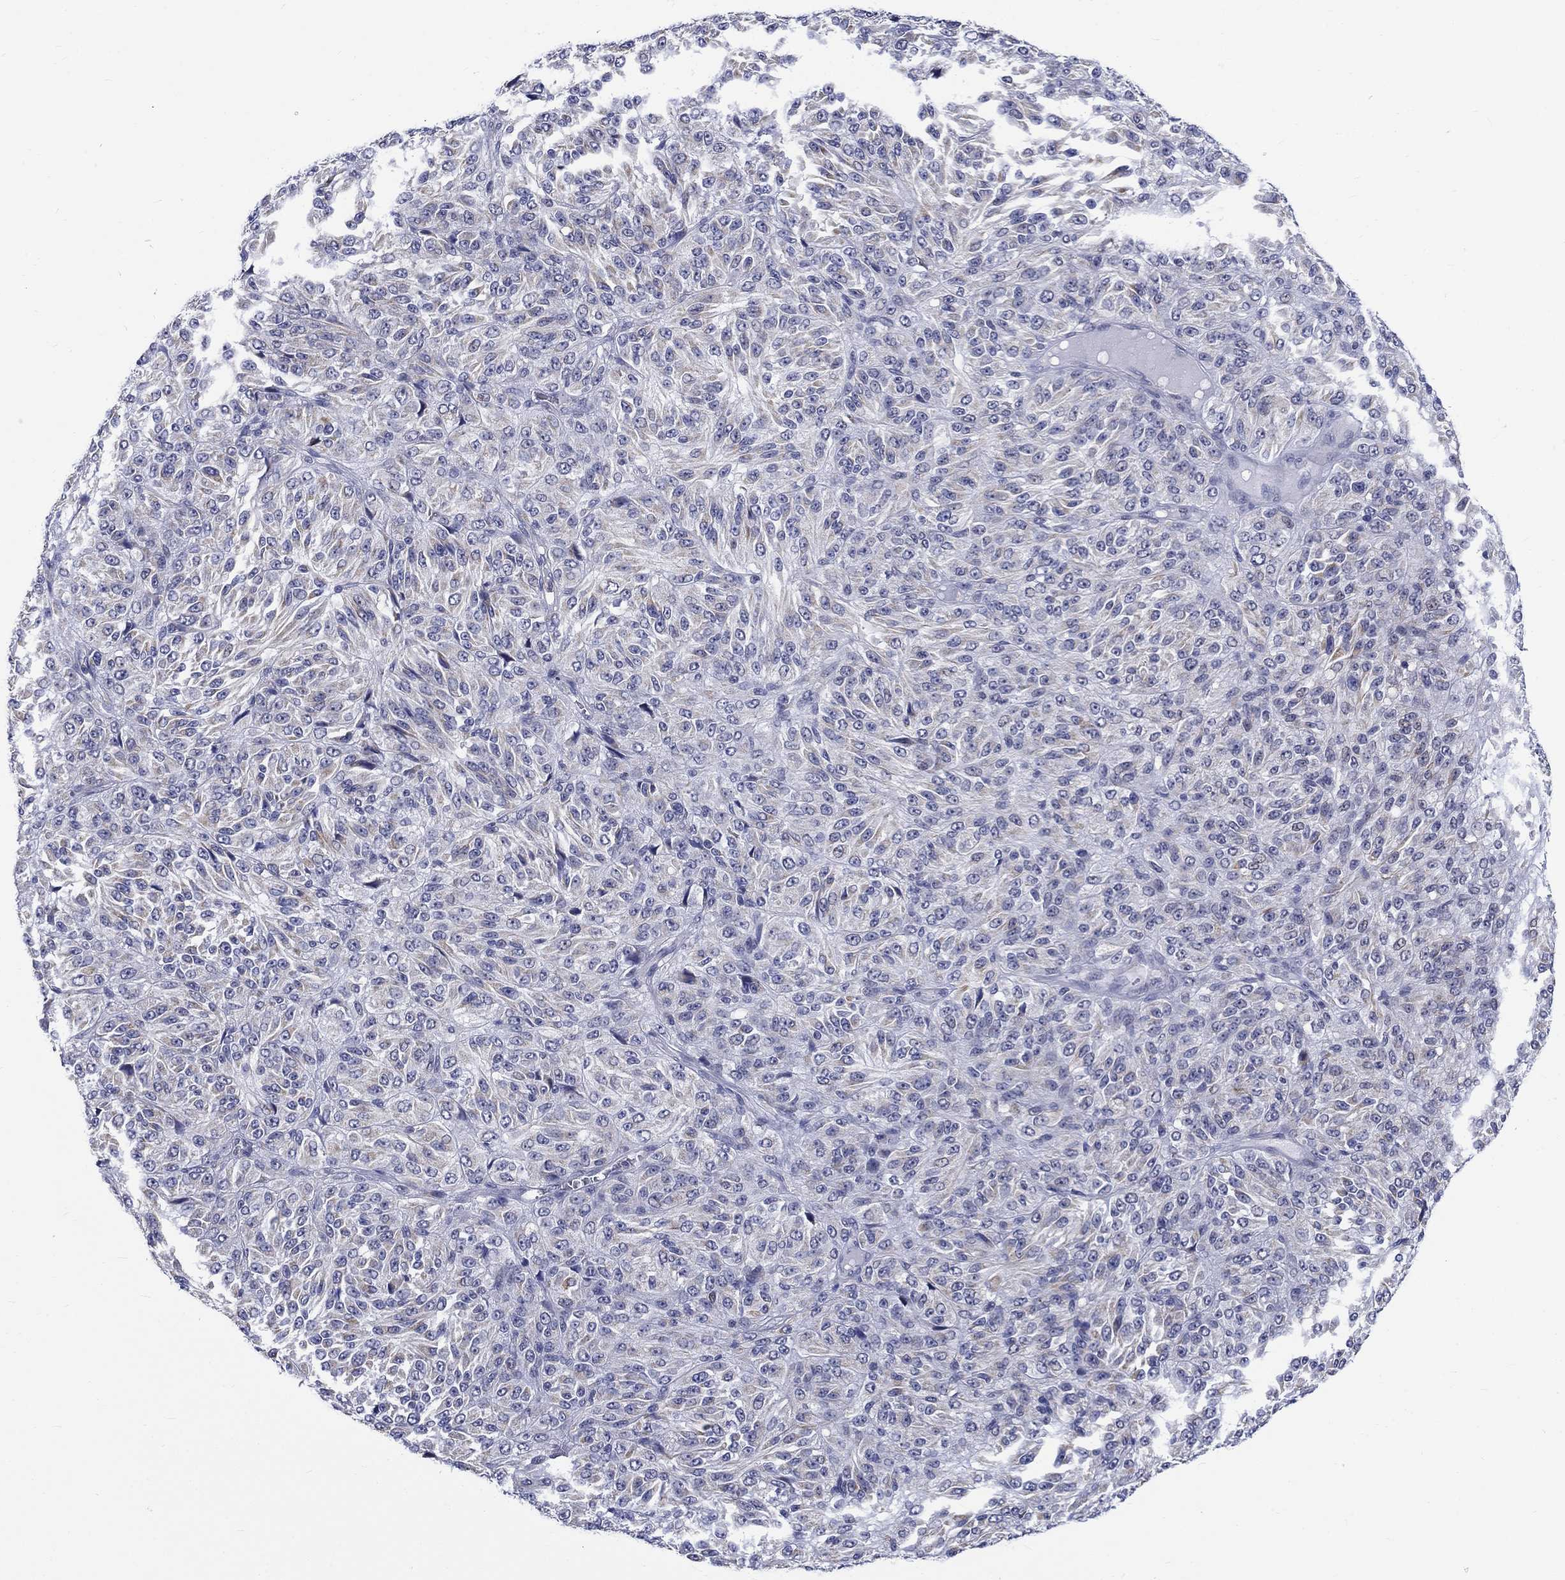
{"staining": {"intensity": "negative", "quantity": "none", "location": "none"}, "tissue": "melanoma", "cell_type": "Tumor cells", "image_type": "cancer", "snomed": [{"axis": "morphology", "description": "Malignant melanoma, Metastatic site"}, {"axis": "topography", "description": "Brain"}], "caption": "Image shows no significant protein staining in tumor cells of malignant melanoma (metastatic site).", "gene": "ST6GALNAC1", "patient": {"sex": "female", "age": 56}}